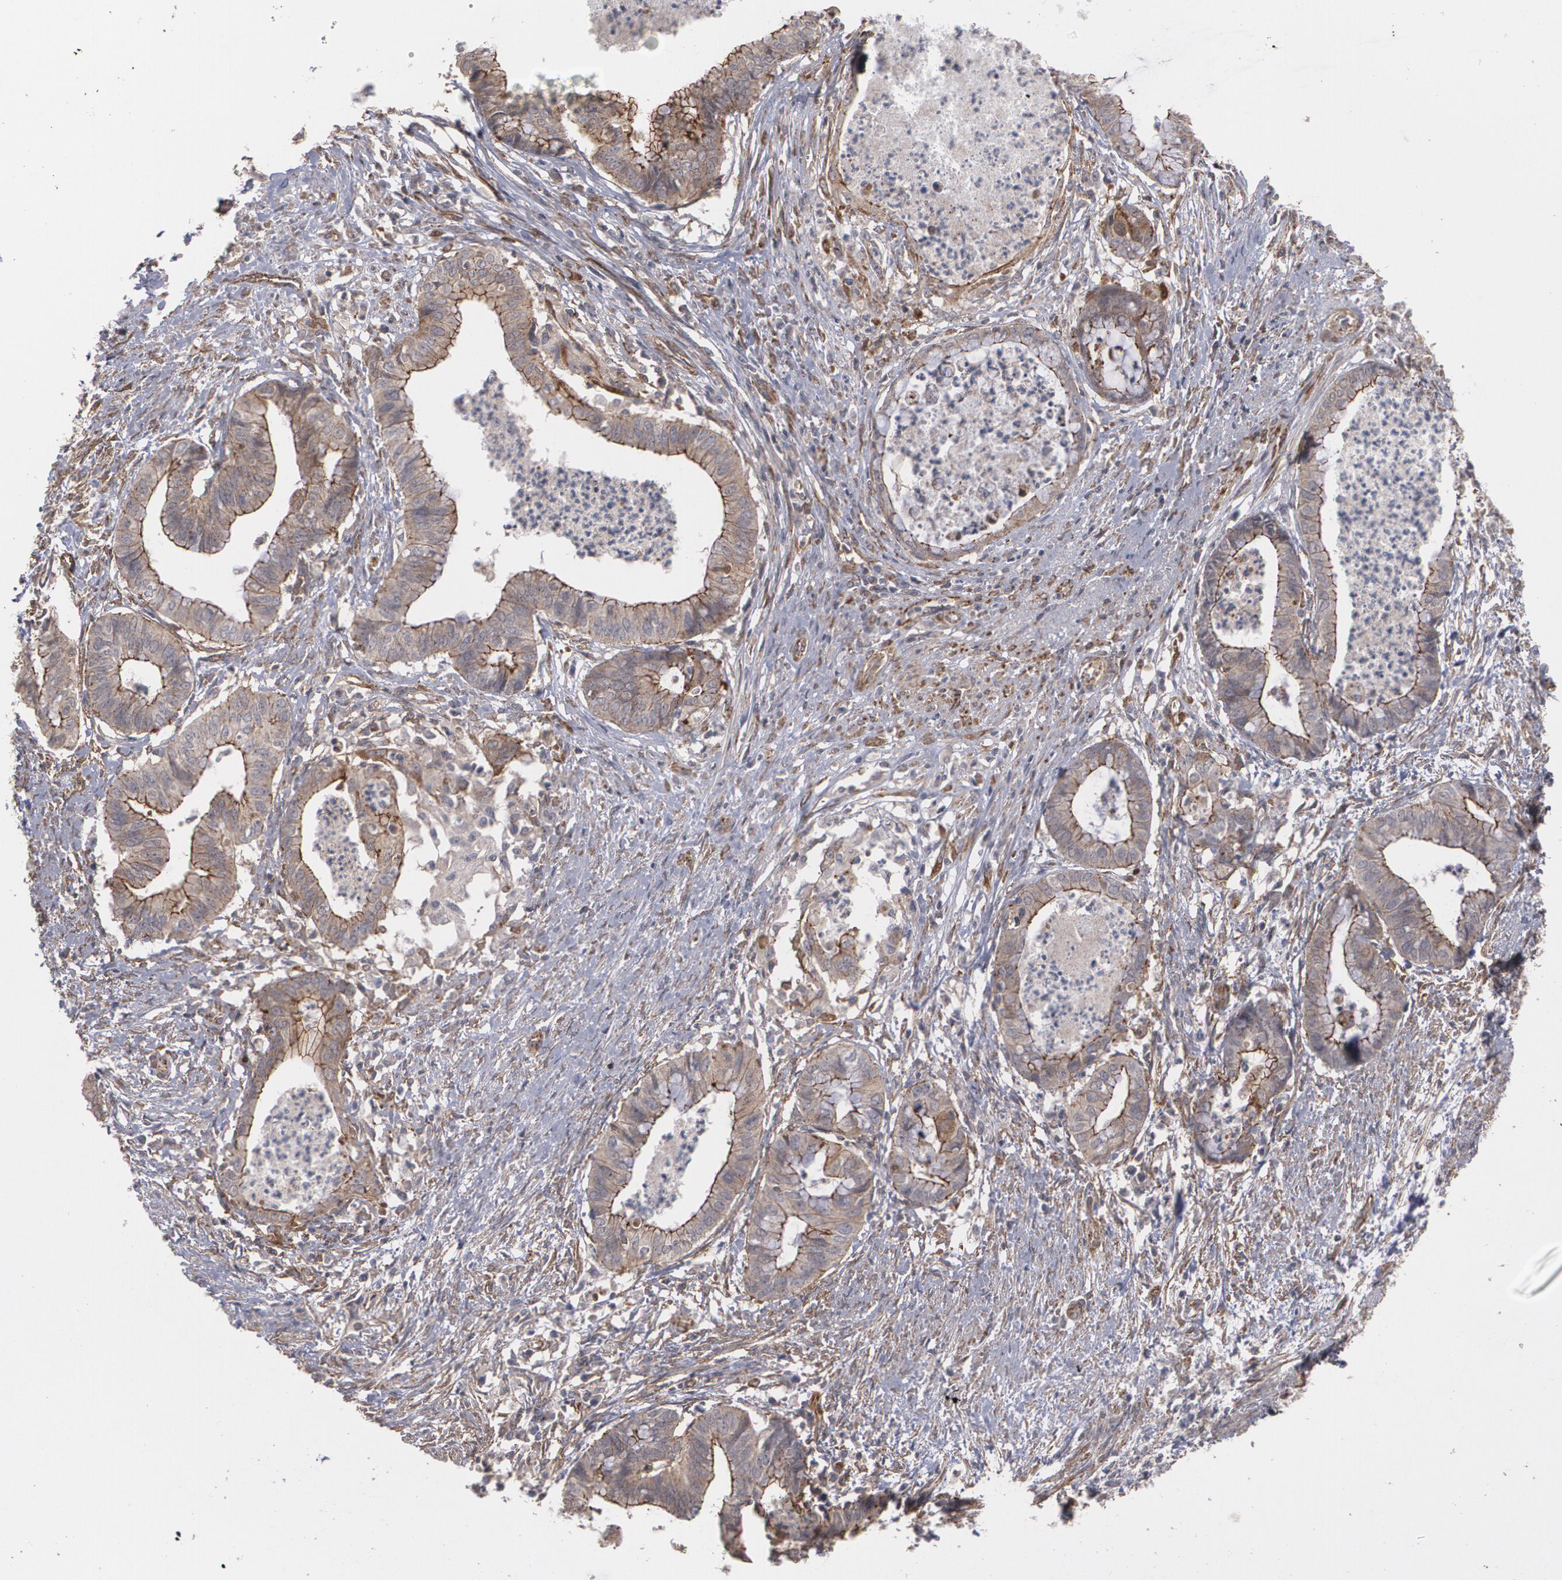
{"staining": {"intensity": "weak", "quantity": ">75%", "location": "cytoplasmic/membranous"}, "tissue": "endometrial cancer", "cell_type": "Tumor cells", "image_type": "cancer", "snomed": [{"axis": "morphology", "description": "Necrosis, NOS"}, {"axis": "morphology", "description": "Adenocarcinoma, NOS"}, {"axis": "topography", "description": "Endometrium"}], "caption": "DAB immunohistochemical staining of endometrial adenocarcinoma demonstrates weak cytoplasmic/membranous protein expression in about >75% of tumor cells. Nuclei are stained in blue.", "gene": "TJP1", "patient": {"sex": "female", "age": 79}}